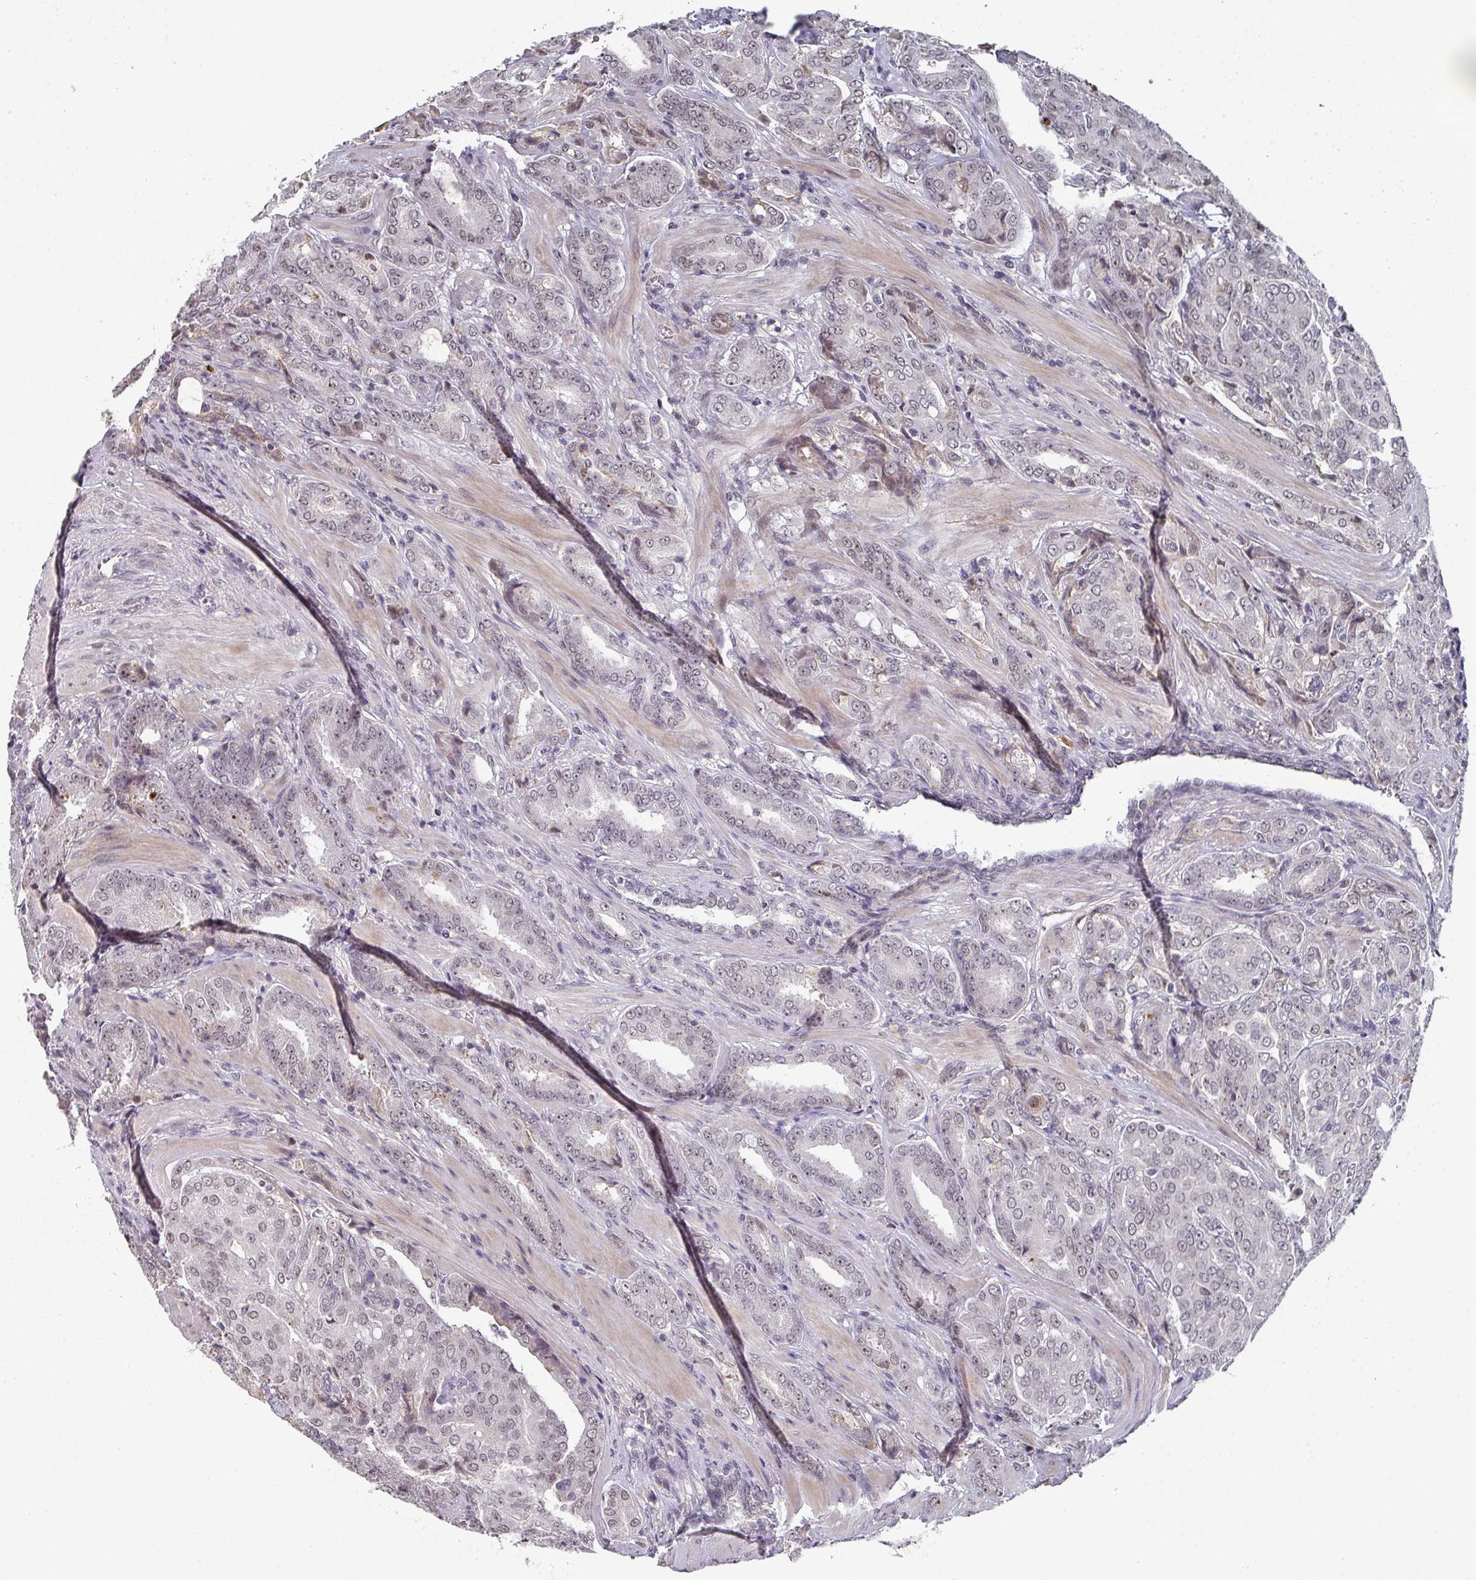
{"staining": {"intensity": "weak", "quantity": ">75%", "location": "nuclear"}, "tissue": "prostate cancer", "cell_type": "Tumor cells", "image_type": "cancer", "snomed": [{"axis": "morphology", "description": "Adenocarcinoma, High grade"}, {"axis": "topography", "description": "Prostate"}], "caption": "Brown immunohistochemical staining in human prostate cancer (high-grade adenocarcinoma) displays weak nuclear positivity in approximately >75% of tumor cells.", "gene": "ZNF654", "patient": {"sex": "male", "age": 68}}